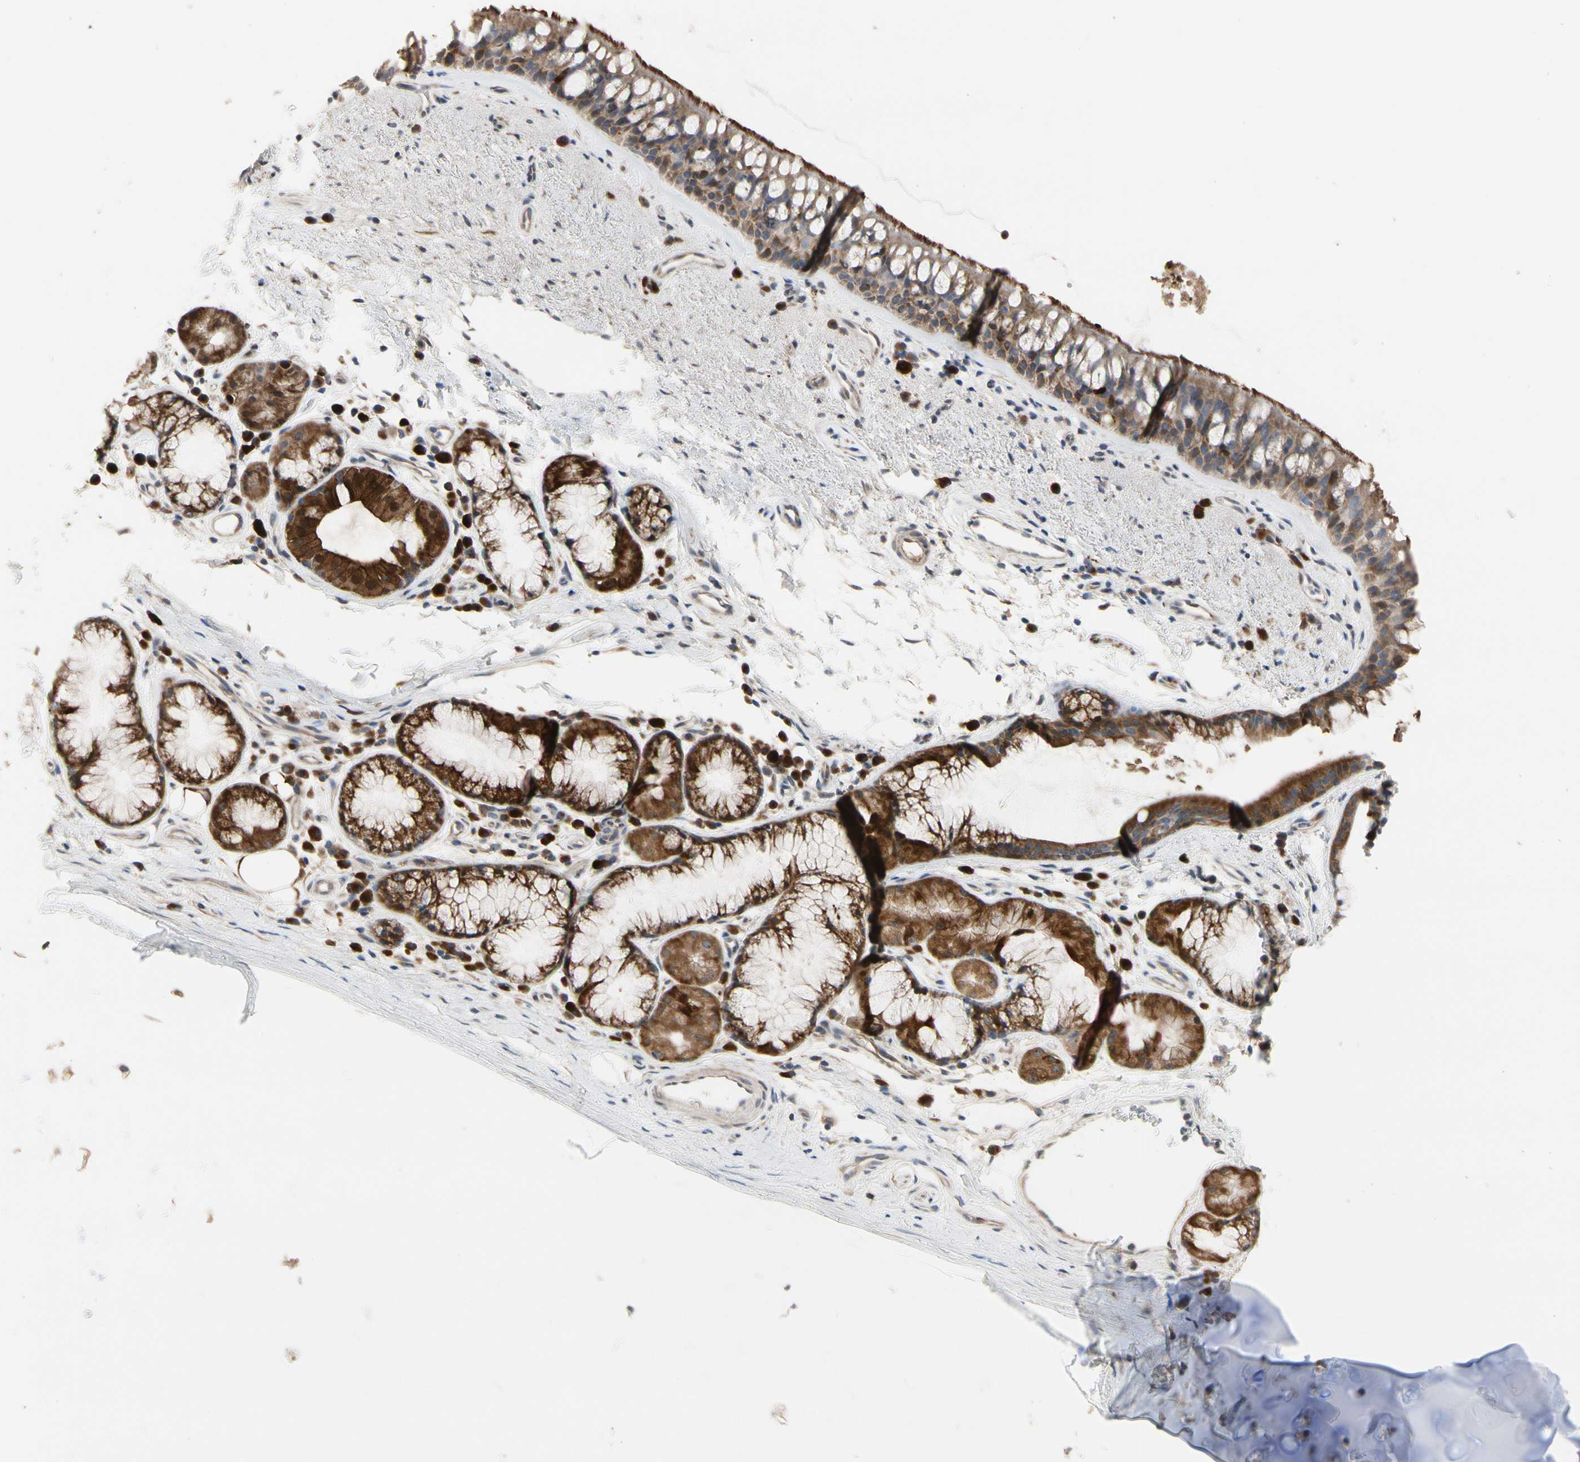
{"staining": {"intensity": "moderate", "quantity": ">75%", "location": "cytoplasmic/membranous"}, "tissue": "bronchus", "cell_type": "Respiratory epithelial cells", "image_type": "normal", "snomed": [{"axis": "morphology", "description": "Normal tissue, NOS"}, {"axis": "topography", "description": "Bronchus"}], "caption": "Moderate cytoplasmic/membranous protein expression is identified in about >75% of respiratory epithelial cells in bronchus.", "gene": "HMGCR", "patient": {"sex": "female", "age": 54}}